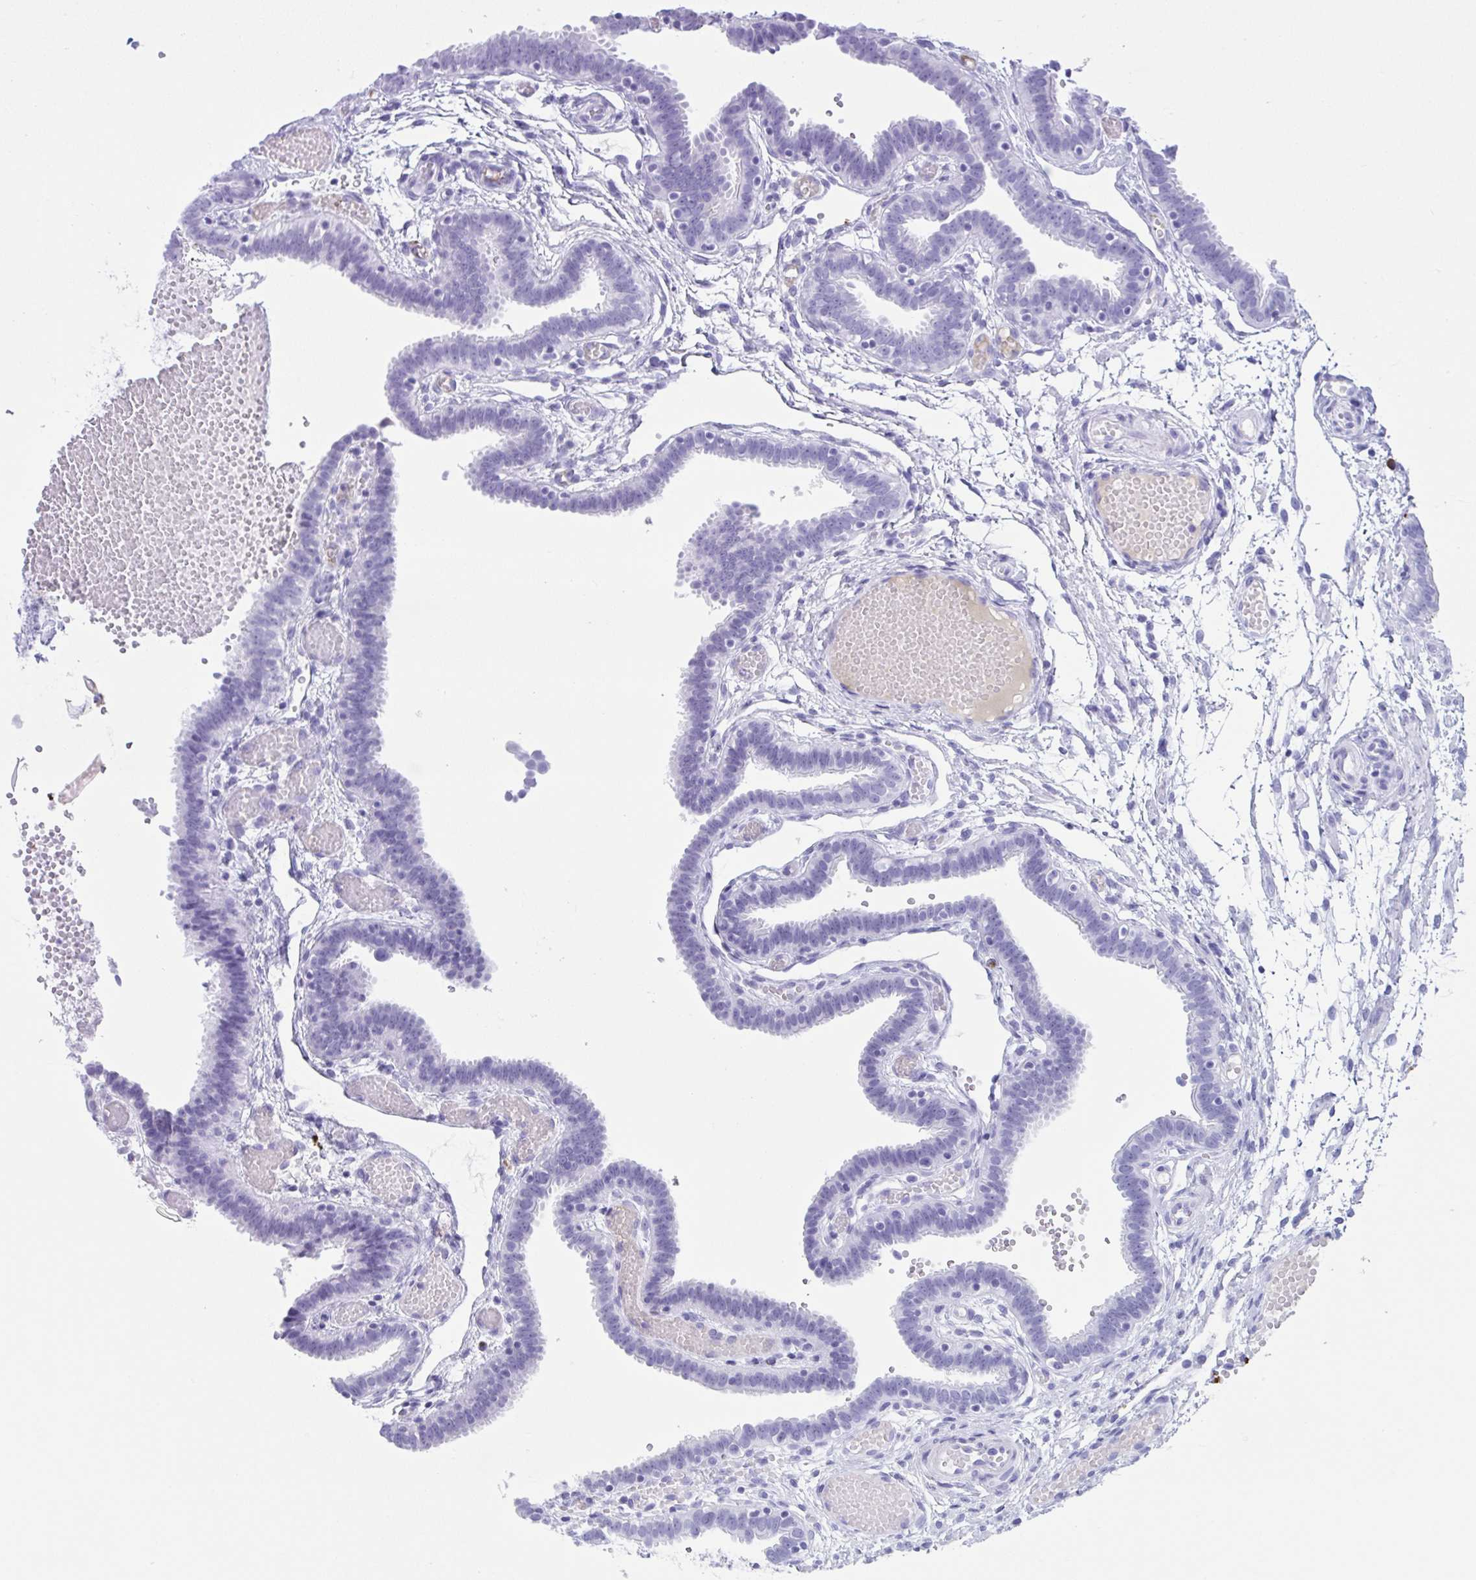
{"staining": {"intensity": "negative", "quantity": "none", "location": "none"}, "tissue": "fallopian tube", "cell_type": "Glandular cells", "image_type": "normal", "snomed": [{"axis": "morphology", "description": "Normal tissue, NOS"}, {"axis": "topography", "description": "Fallopian tube"}], "caption": "IHC of normal human fallopian tube displays no positivity in glandular cells. (DAB (3,3'-diaminobenzidine) IHC with hematoxylin counter stain).", "gene": "JCHAIN", "patient": {"sex": "female", "age": 37}}